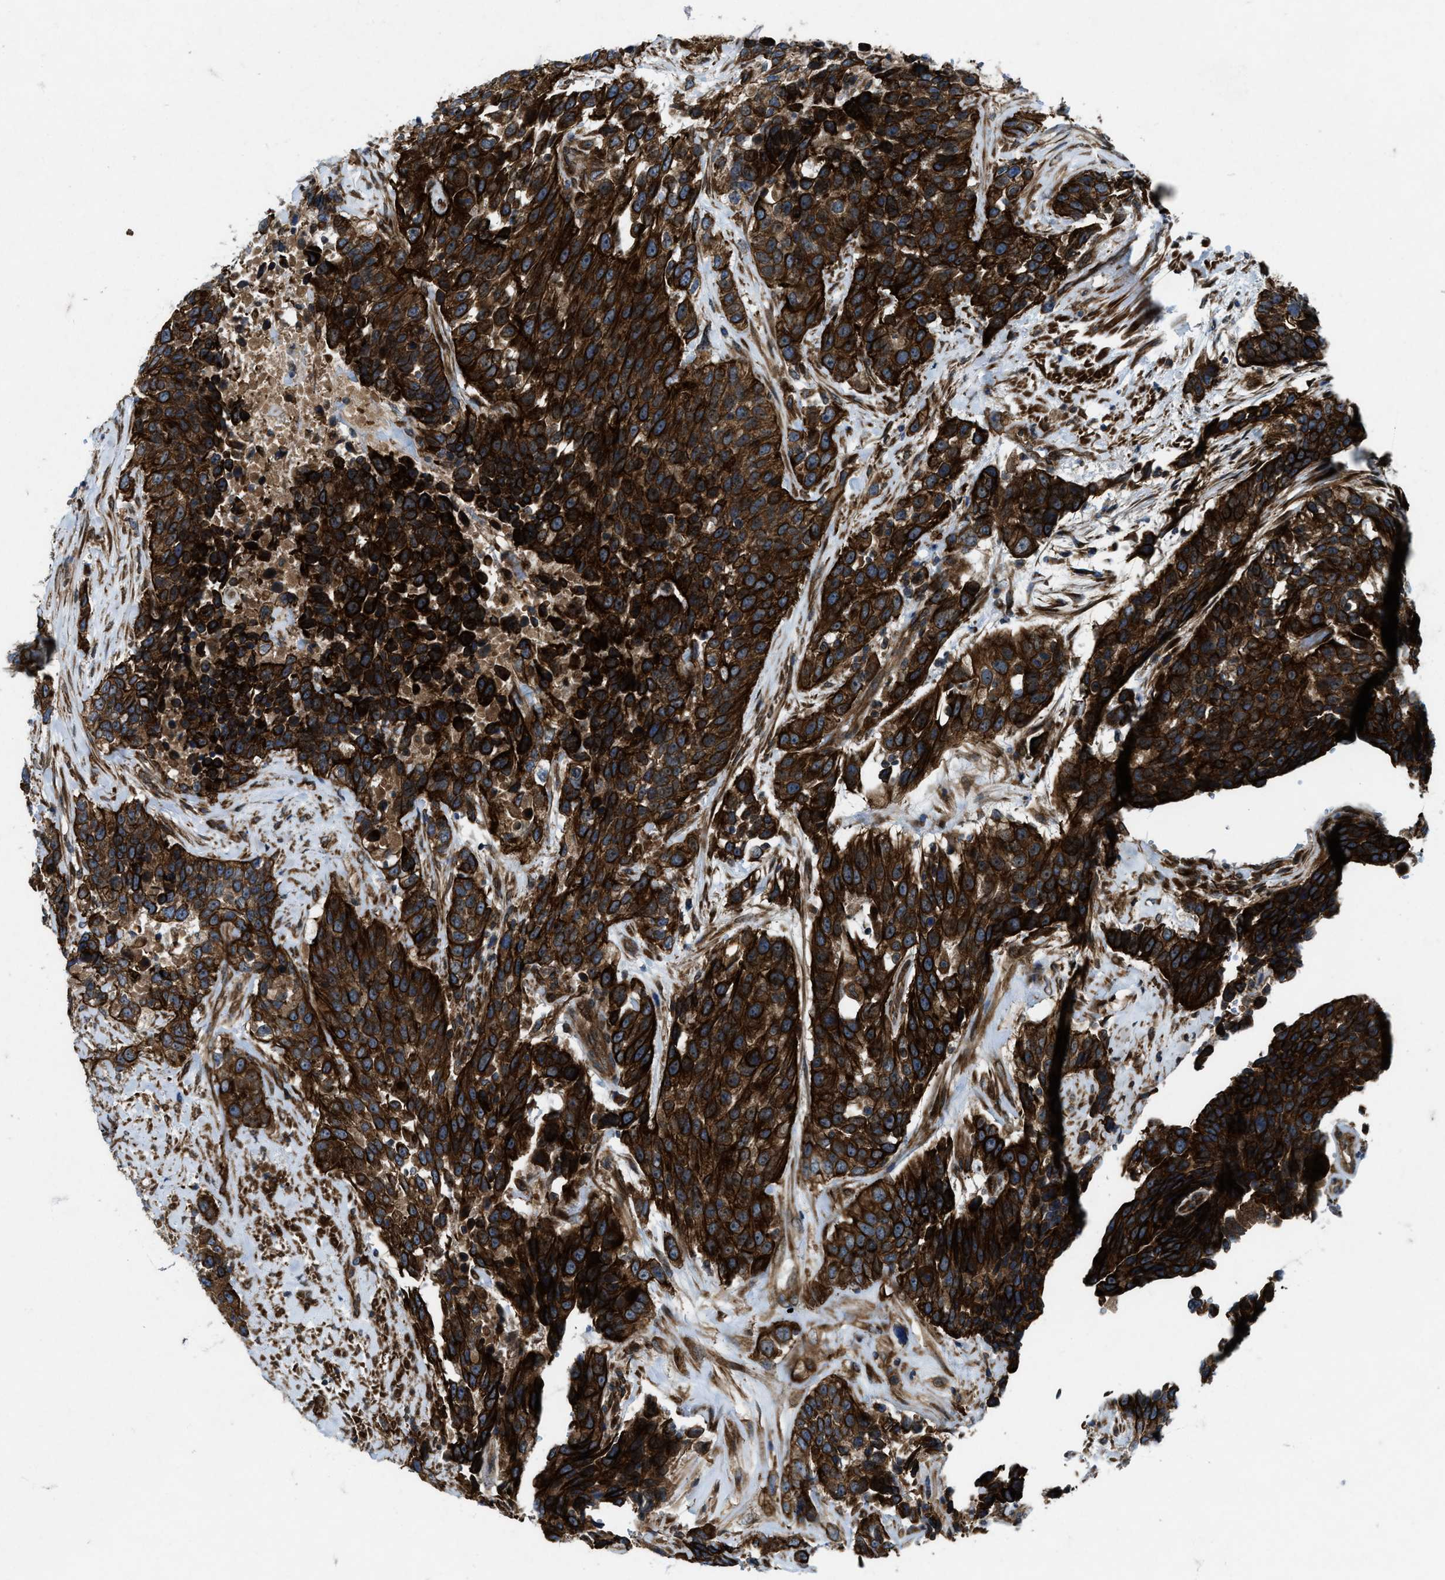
{"staining": {"intensity": "strong", "quantity": ">75%", "location": "cytoplasmic/membranous"}, "tissue": "urothelial cancer", "cell_type": "Tumor cells", "image_type": "cancer", "snomed": [{"axis": "morphology", "description": "Urothelial carcinoma, High grade"}, {"axis": "topography", "description": "Urinary bladder"}], "caption": "Immunohistochemistry histopathology image of neoplastic tissue: urothelial cancer stained using IHC reveals high levels of strong protein expression localized specifically in the cytoplasmic/membranous of tumor cells, appearing as a cytoplasmic/membranous brown color.", "gene": "URGCP", "patient": {"sex": "female", "age": 80}}